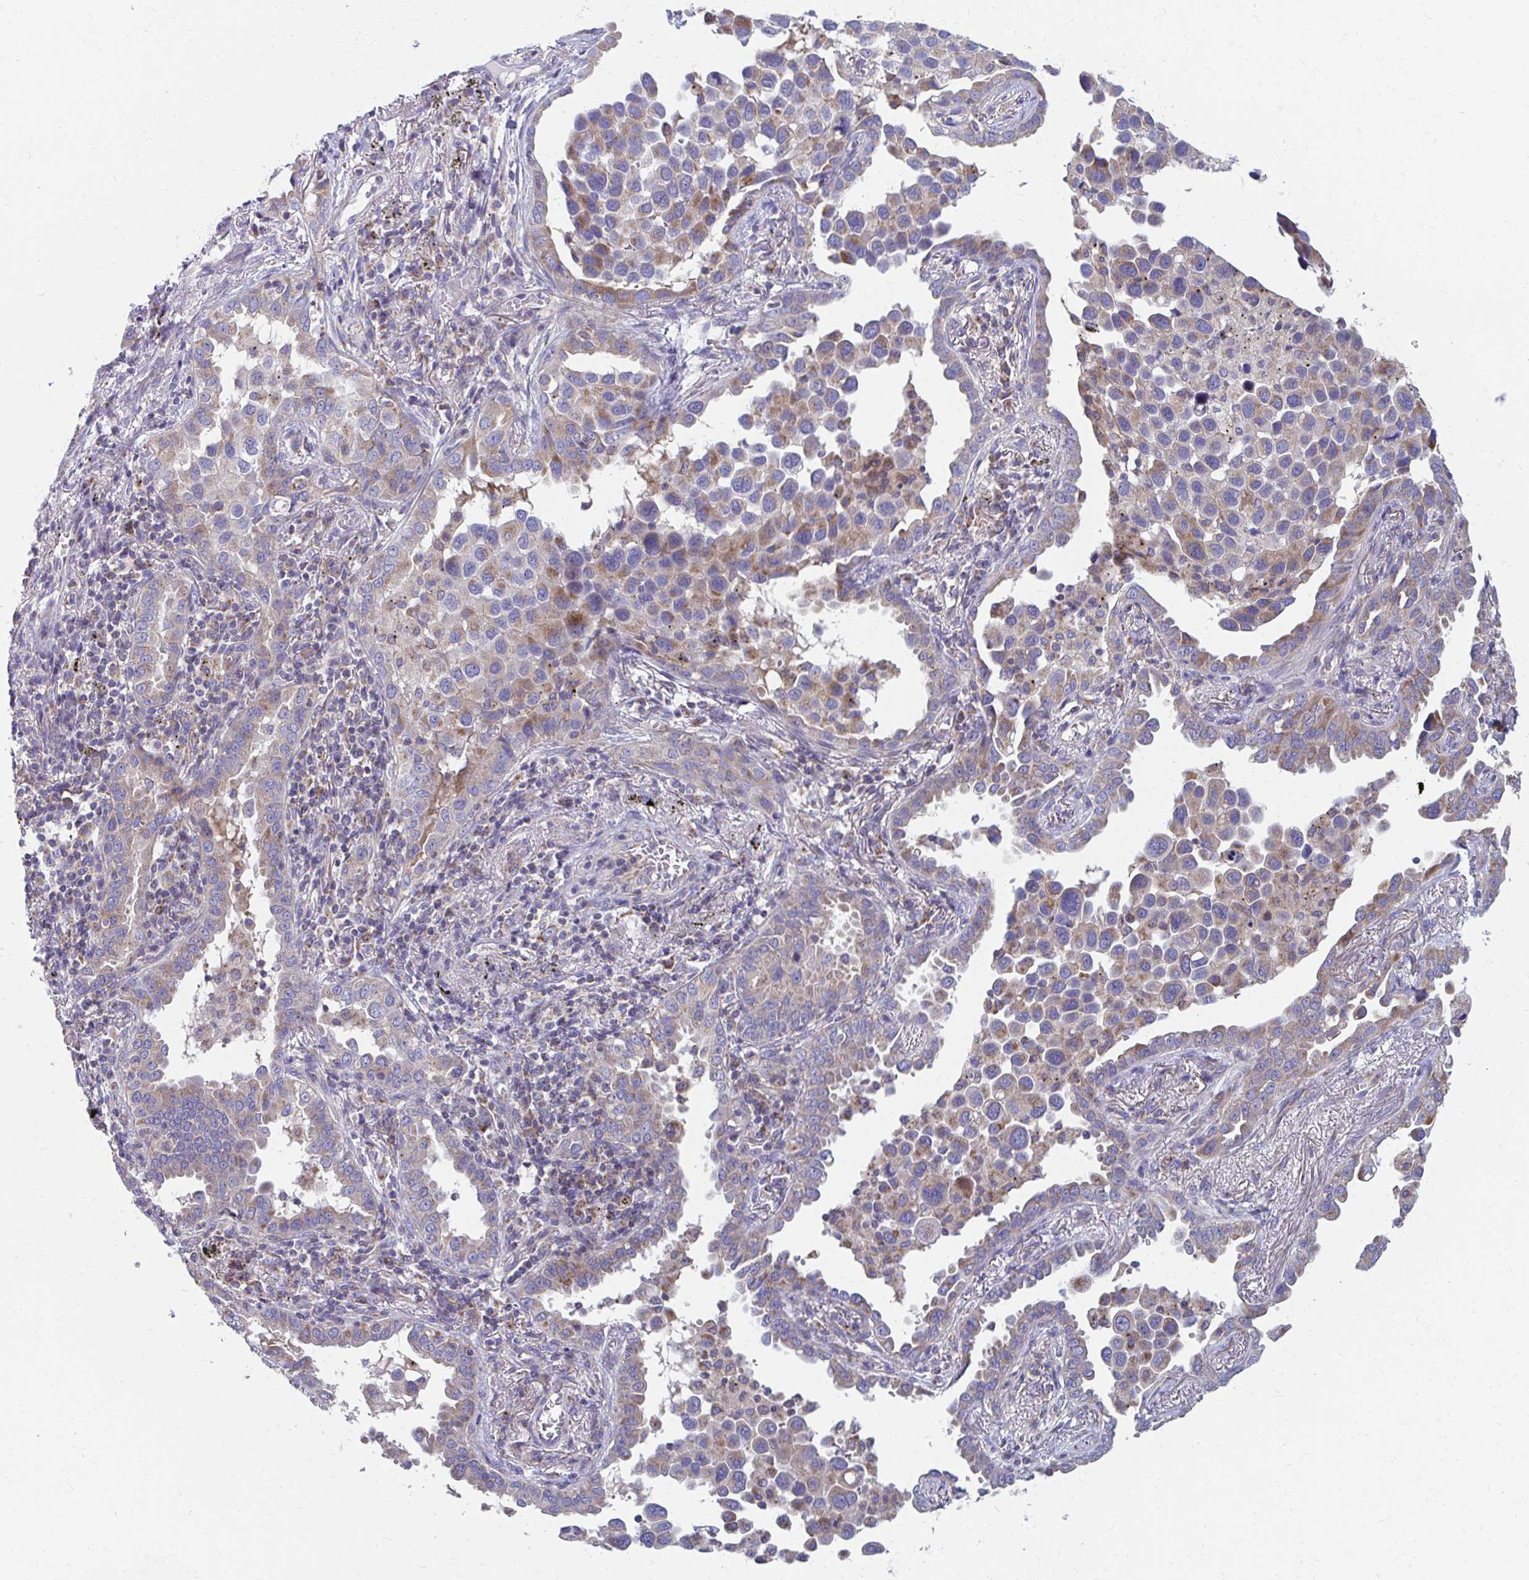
{"staining": {"intensity": "moderate", "quantity": "25%-75%", "location": "cytoplasmic/membranous"}, "tissue": "lung cancer", "cell_type": "Tumor cells", "image_type": "cancer", "snomed": [{"axis": "morphology", "description": "Adenocarcinoma, NOS"}, {"axis": "topography", "description": "Lung"}], "caption": "Immunohistochemistry (DAB) staining of lung adenocarcinoma exhibits moderate cytoplasmic/membranous protein positivity in approximately 25%-75% of tumor cells. (brown staining indicates protein expression, while blue staining denotes nuclei).", "gene": "RCC1L", "patient": {"sex": "male", "age": 67}}